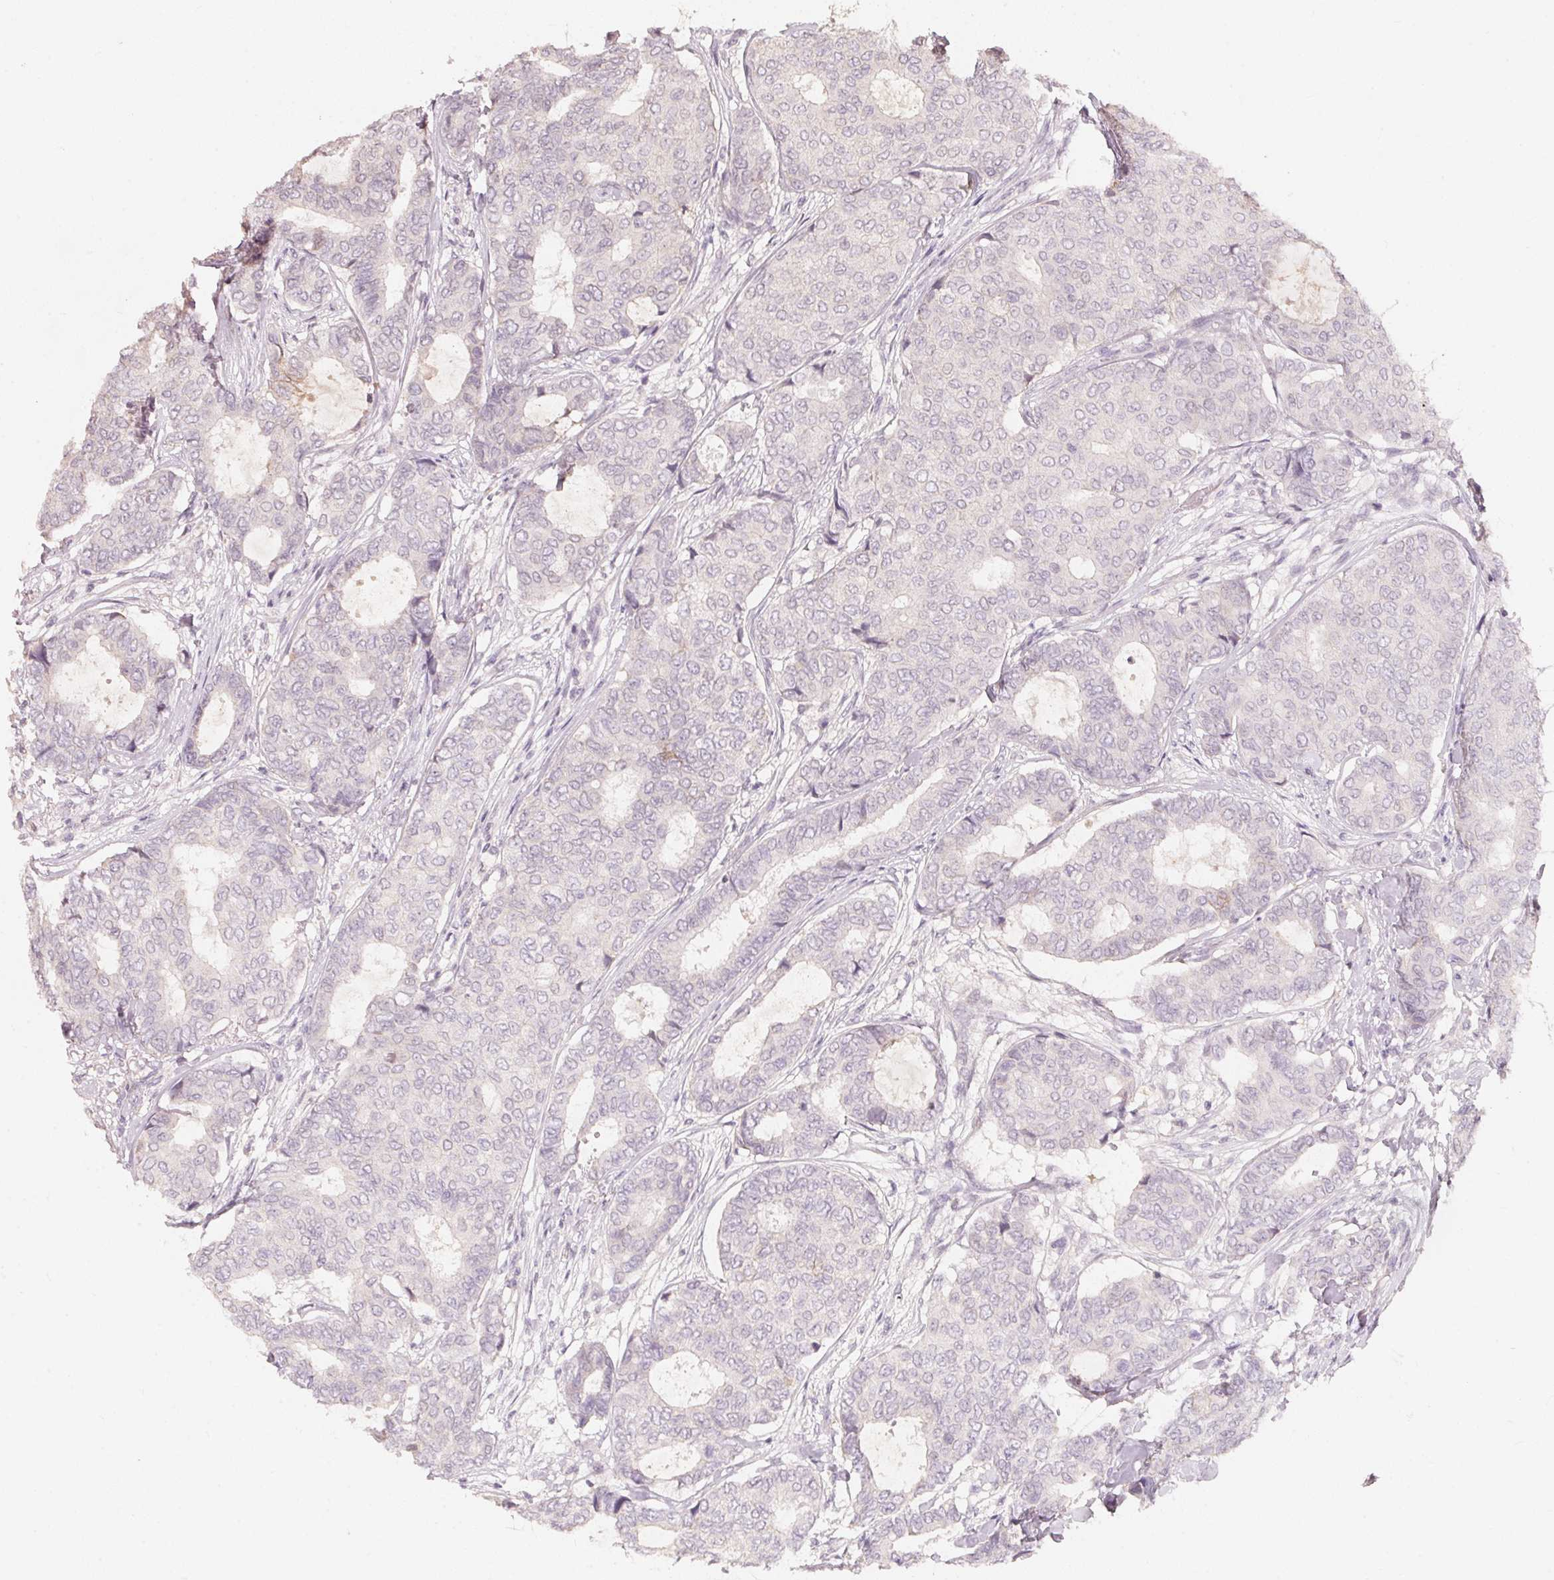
{"staining": {"intensity": "negative", "quantity": "none", "location": "none"}, "tissue": "breast cancer", "cell_type": "Tumor cells", "image_type": "cancer", "snomed": [{"axis": "morphology", "description": "Duct carcinoma"}, {"axis": "topography", "description": "Breast"}], "caption": "High power microscopy photomicrograph of an immunohistochemistry micrograph of breast intraductal carcinoma, revealing no significant staining in tumor cells.", "gene": "TP53AIP1", "patient": {"sex": "female", "age": 75}}